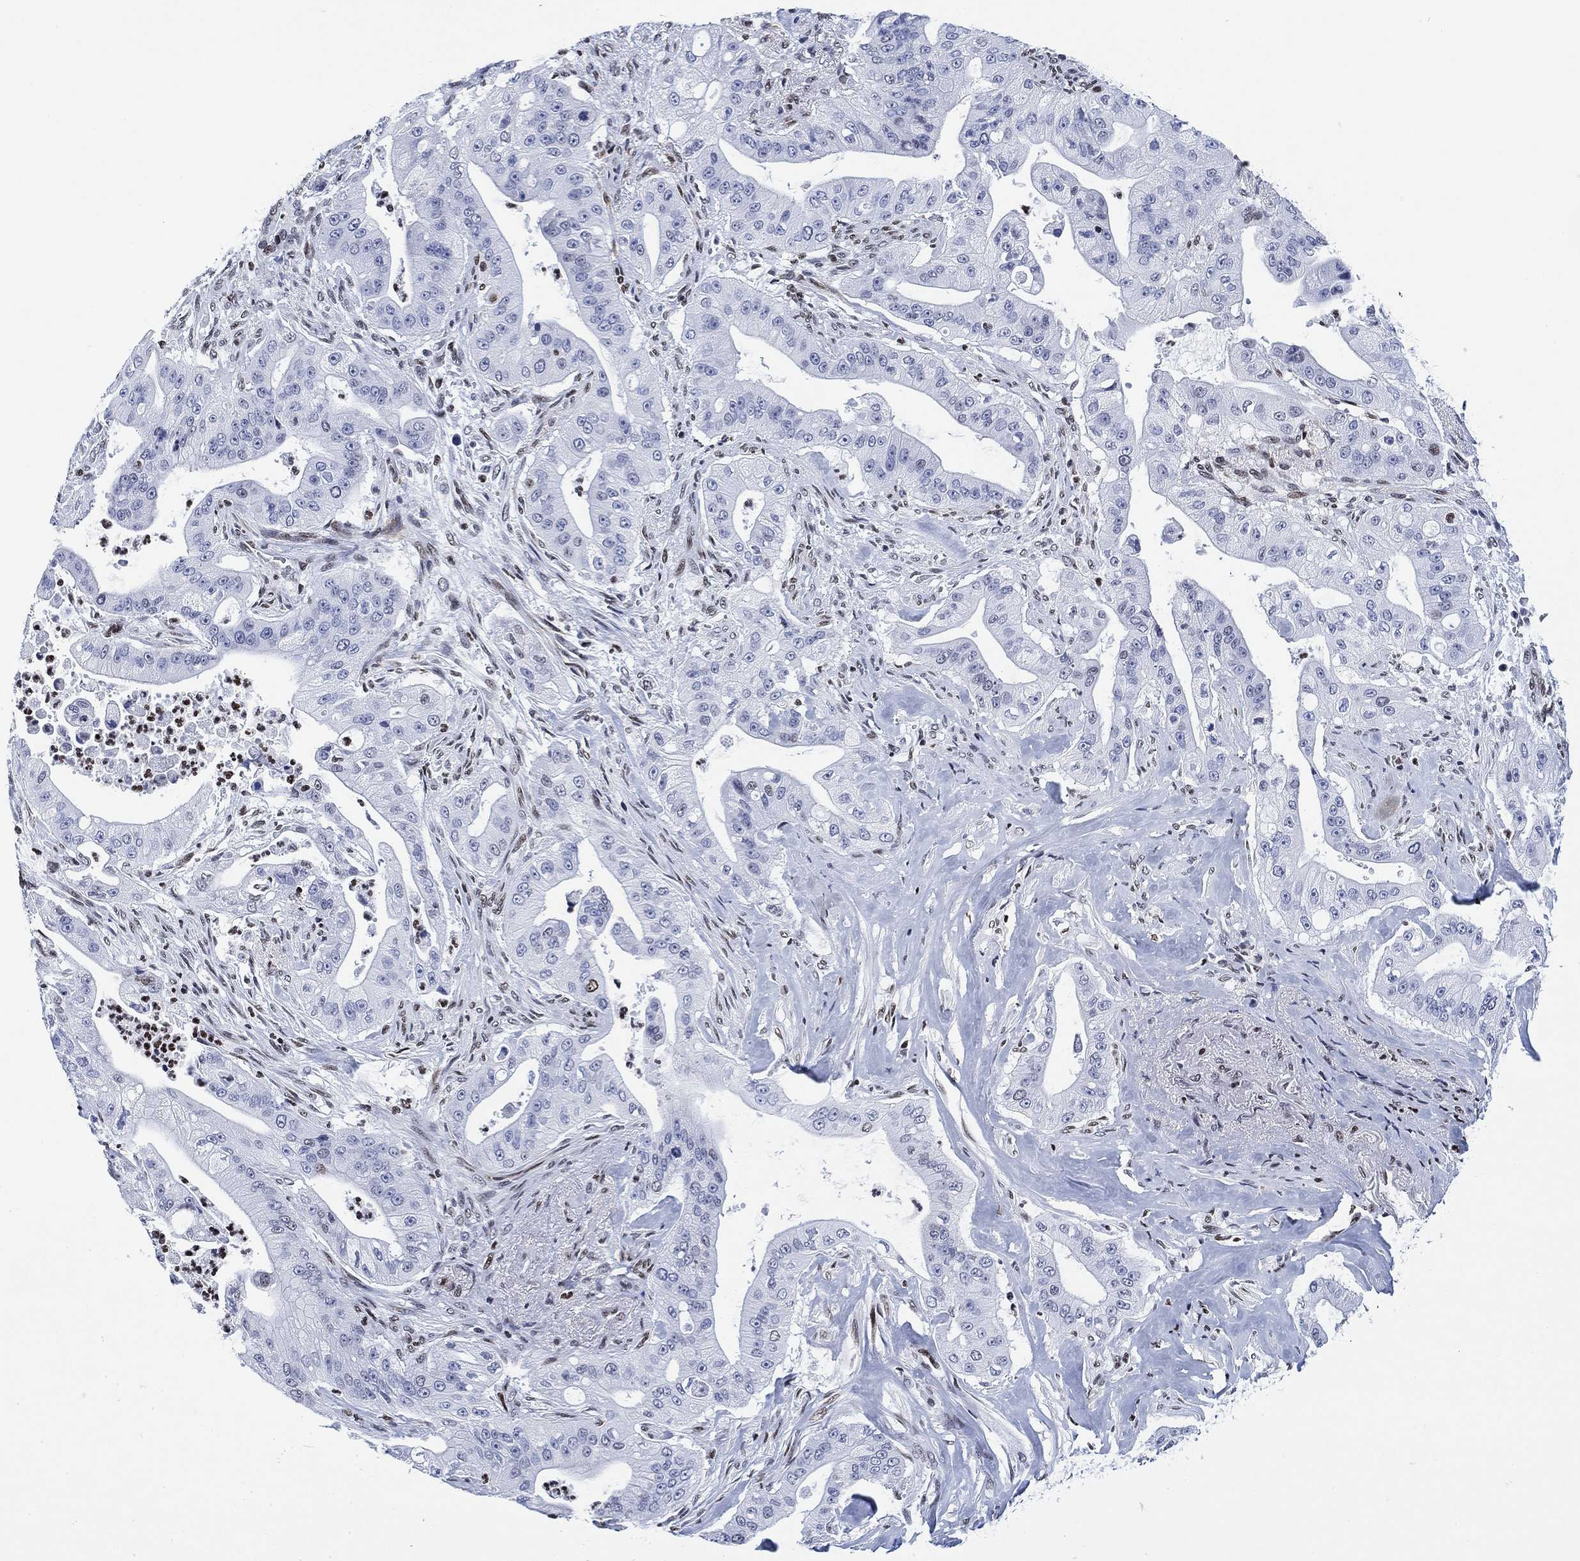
{"staining": {"intensity": "negative", "quantity": "none", "location": "none"}, "tissue": "pancreatic cancer", "cell_type": "Tumor cells", "image_type": "cancer", "snomed": [{"axis": "morphology", "description": "Normal tissue, NOS"}, {"axis": "morphology", "description": "Inflammation, NOS"}, {"axis": "morphology", "description": "Adenocarcinoma, NOS"}, {"axis": "topography", "description": "Pancreas"}], "caption": "A histopathology image of human adenocarcinoma (pancreatic) is negative for staining in tumor cells.", "gene": "H1-10", "patient": {"sex": "male", "age": 57}}